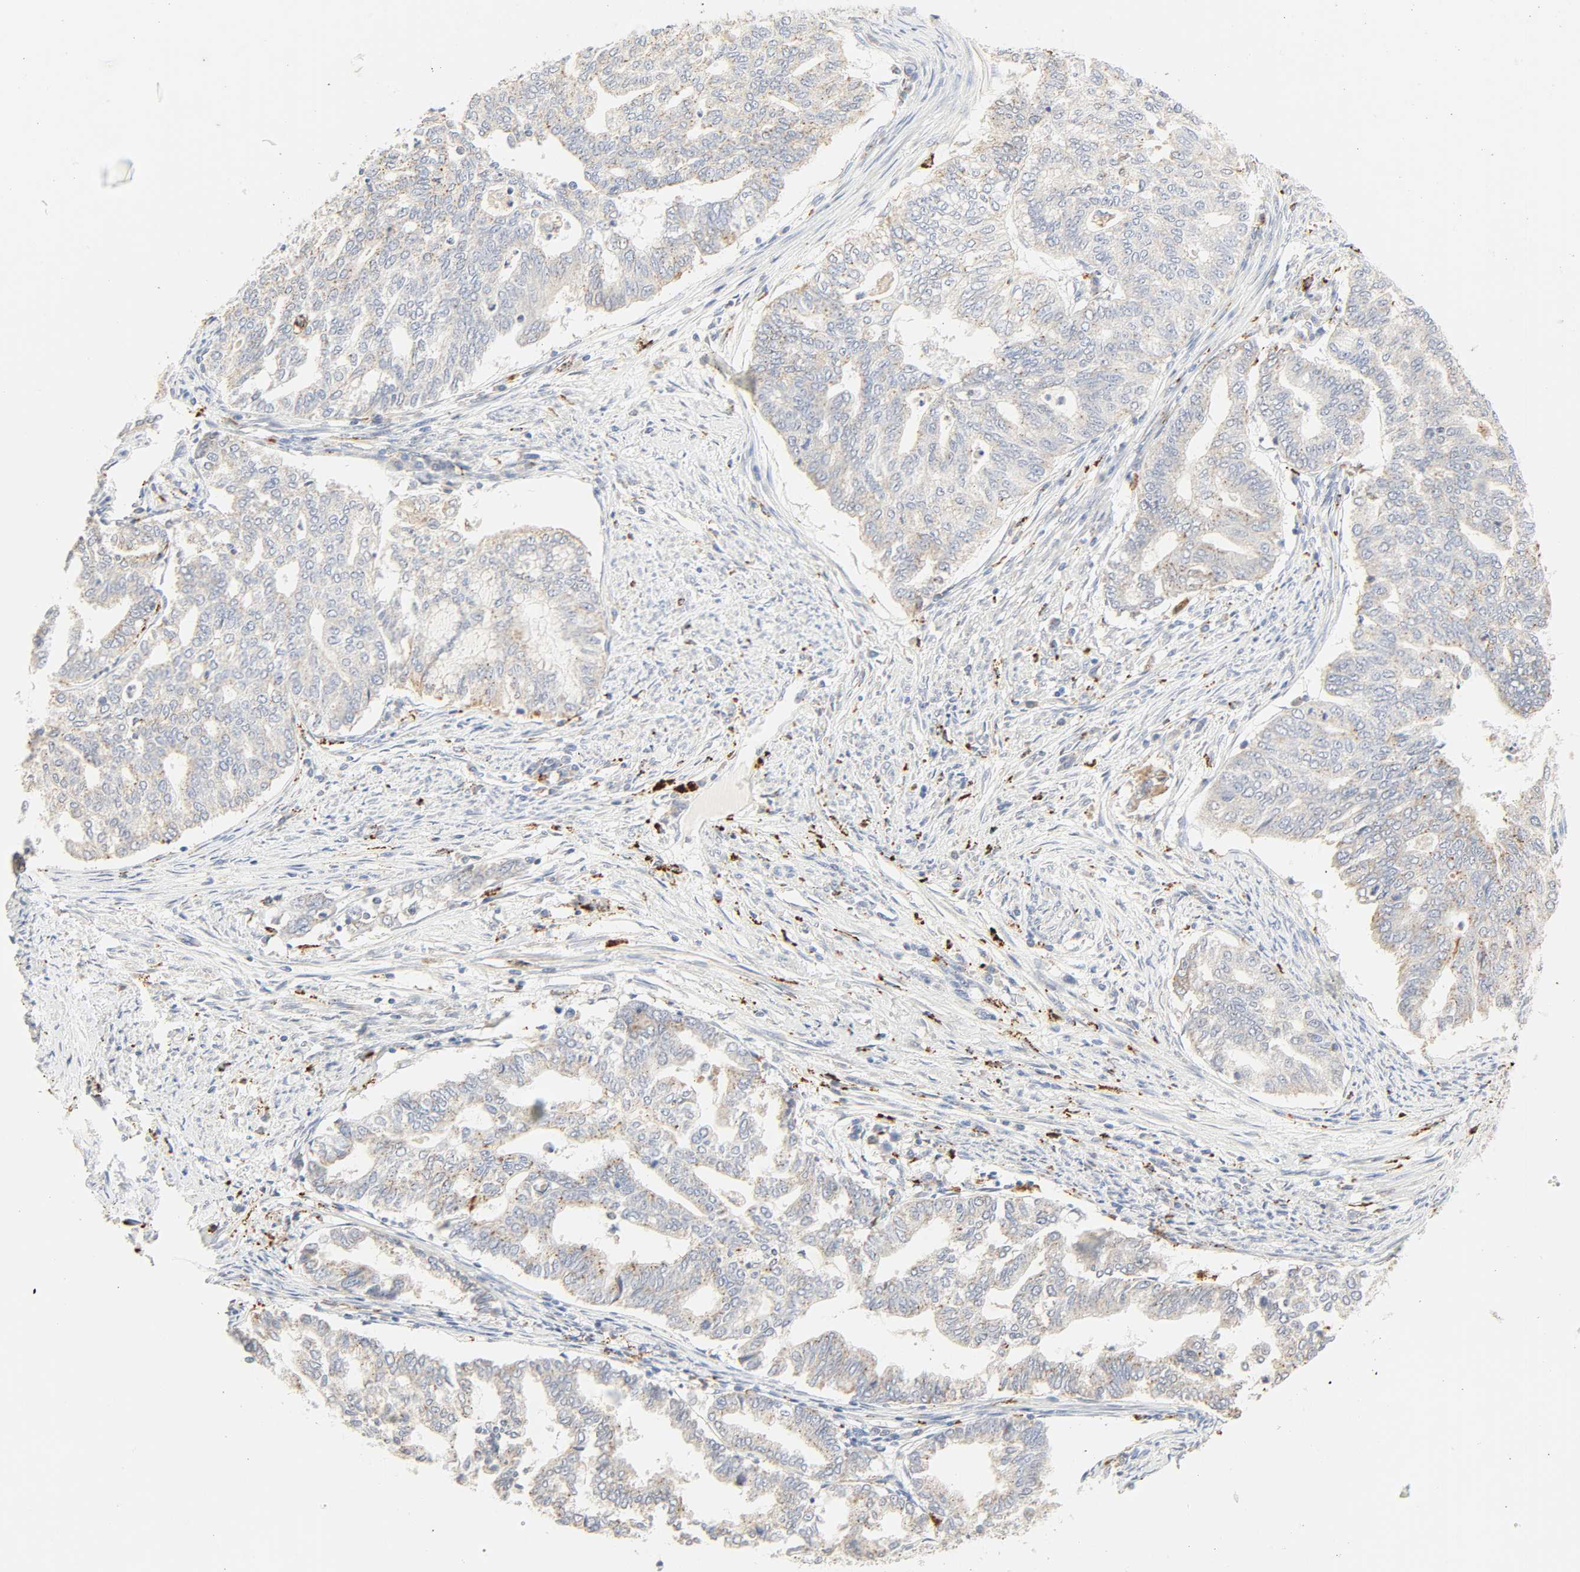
{"staining": {"intensity": "moderate", "quantity": "<25%", "location": "cytoplasmic/membranous"}, "tissue": "endometrial cancer", "cell_type": "Tumor cells", "image_type": "cancer", "snomed": [{"axis": "morphology", "description": "Adenocarcinoma, NOS"}, {"axis": "topography", "description": "Endometrium"}], "caption": "Protein staining reveals moderate cytoplasmic/membranous expression in approximately <25% of tumor cells in endometrial cancer.", "gene": "CAMK2A", "patient": {"sex": "female", "age": 79}}